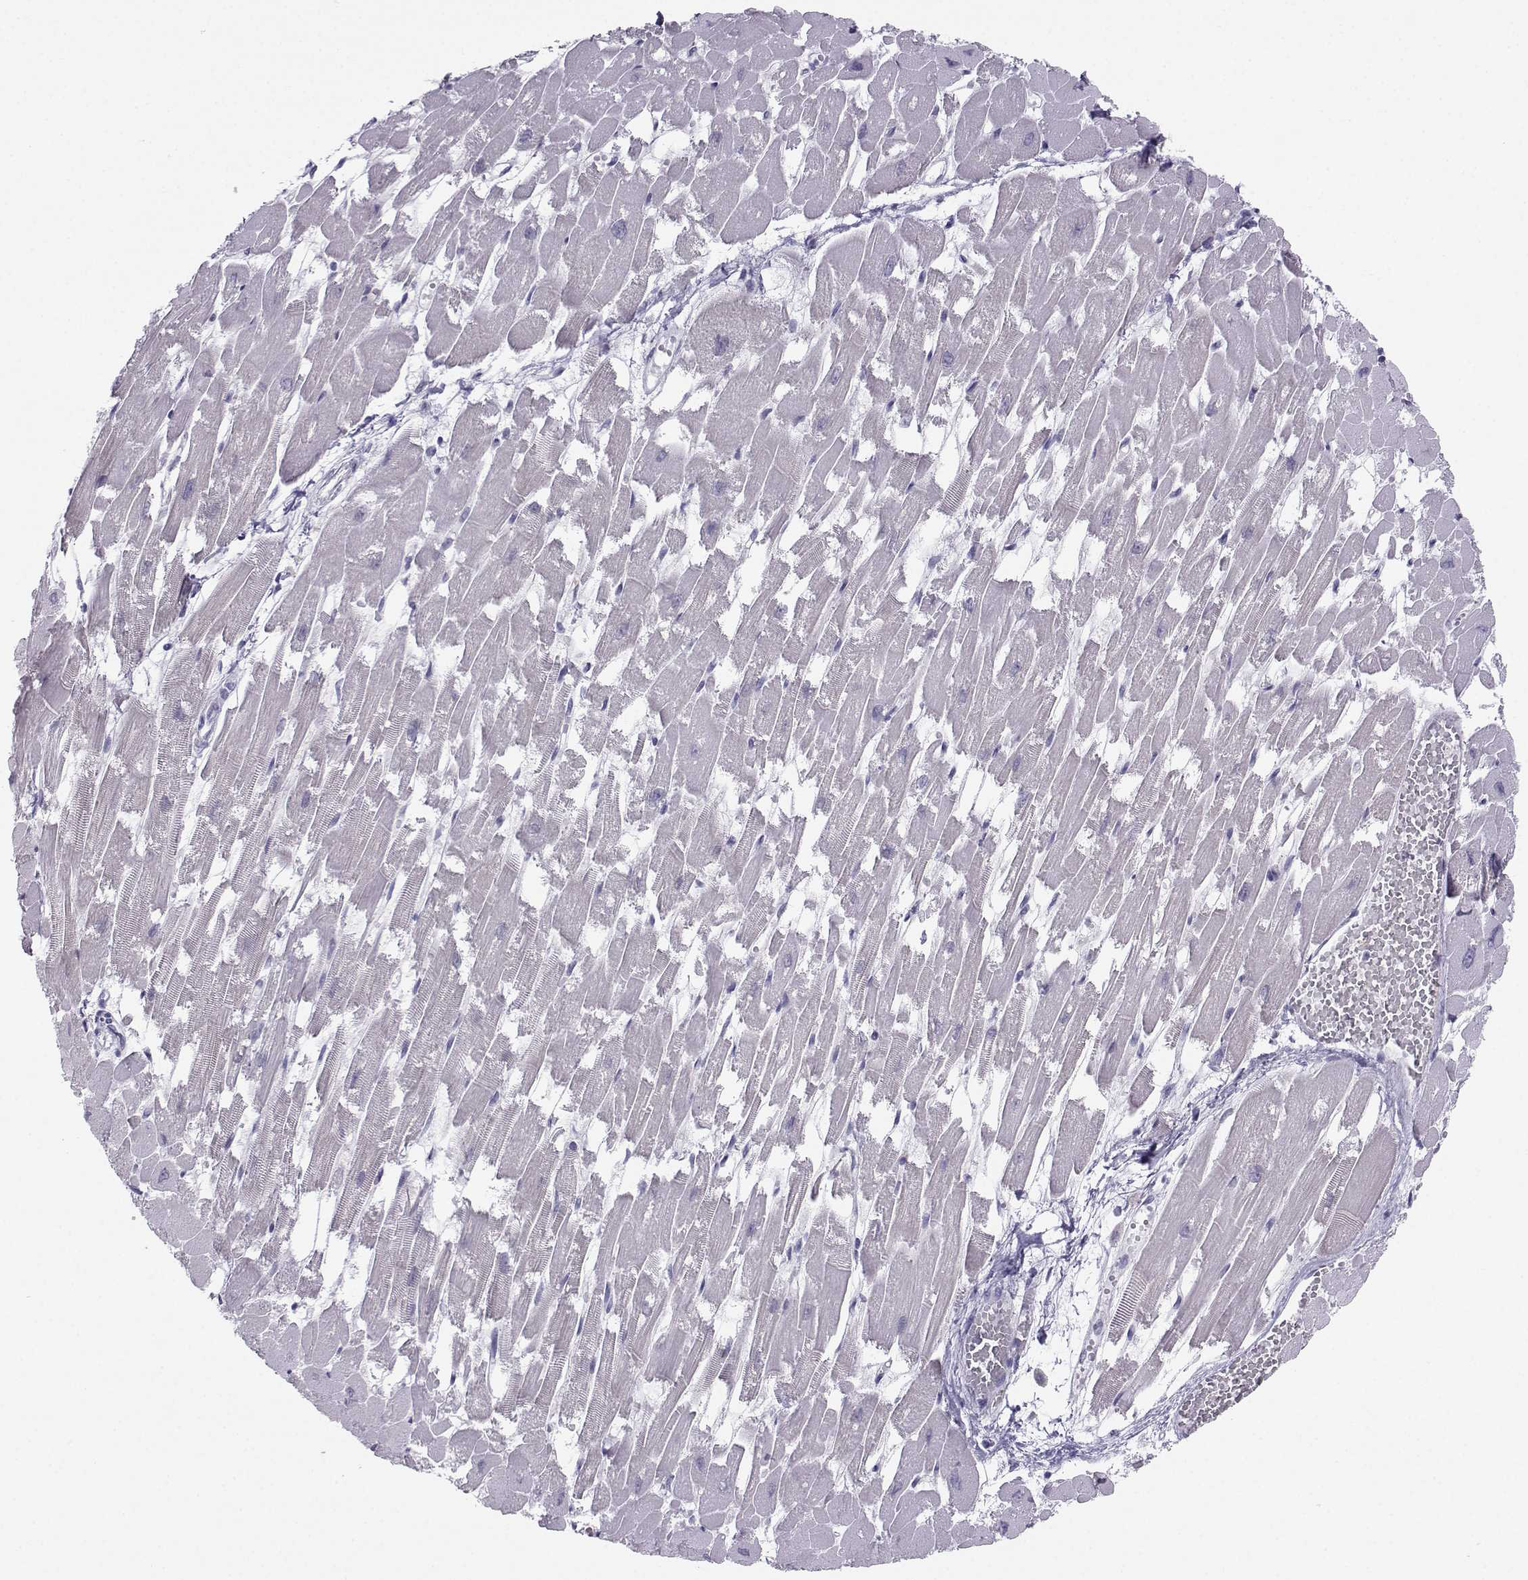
{"staining": {"intensity": "negative", "quantity": "none", "location": "none"}, "tissue": "heart muscle", "cell_type": "Cardiomyocytes", "image_type": "normal", "snomed": [{"axis": "morphology", "description": "Normal tissue, NOS"}, {"axis": "topography", "description": "Heart"}], "caption": "Heart muscle was stained to show a protein in brown. There is no significant expression in cardiomyocytes. The staining is performed using DAB brown chromogen with nuclei counter-stained in using hematoxylin.", "gene": "LHX1", "patient": {"sex": "female", "age": 52}}